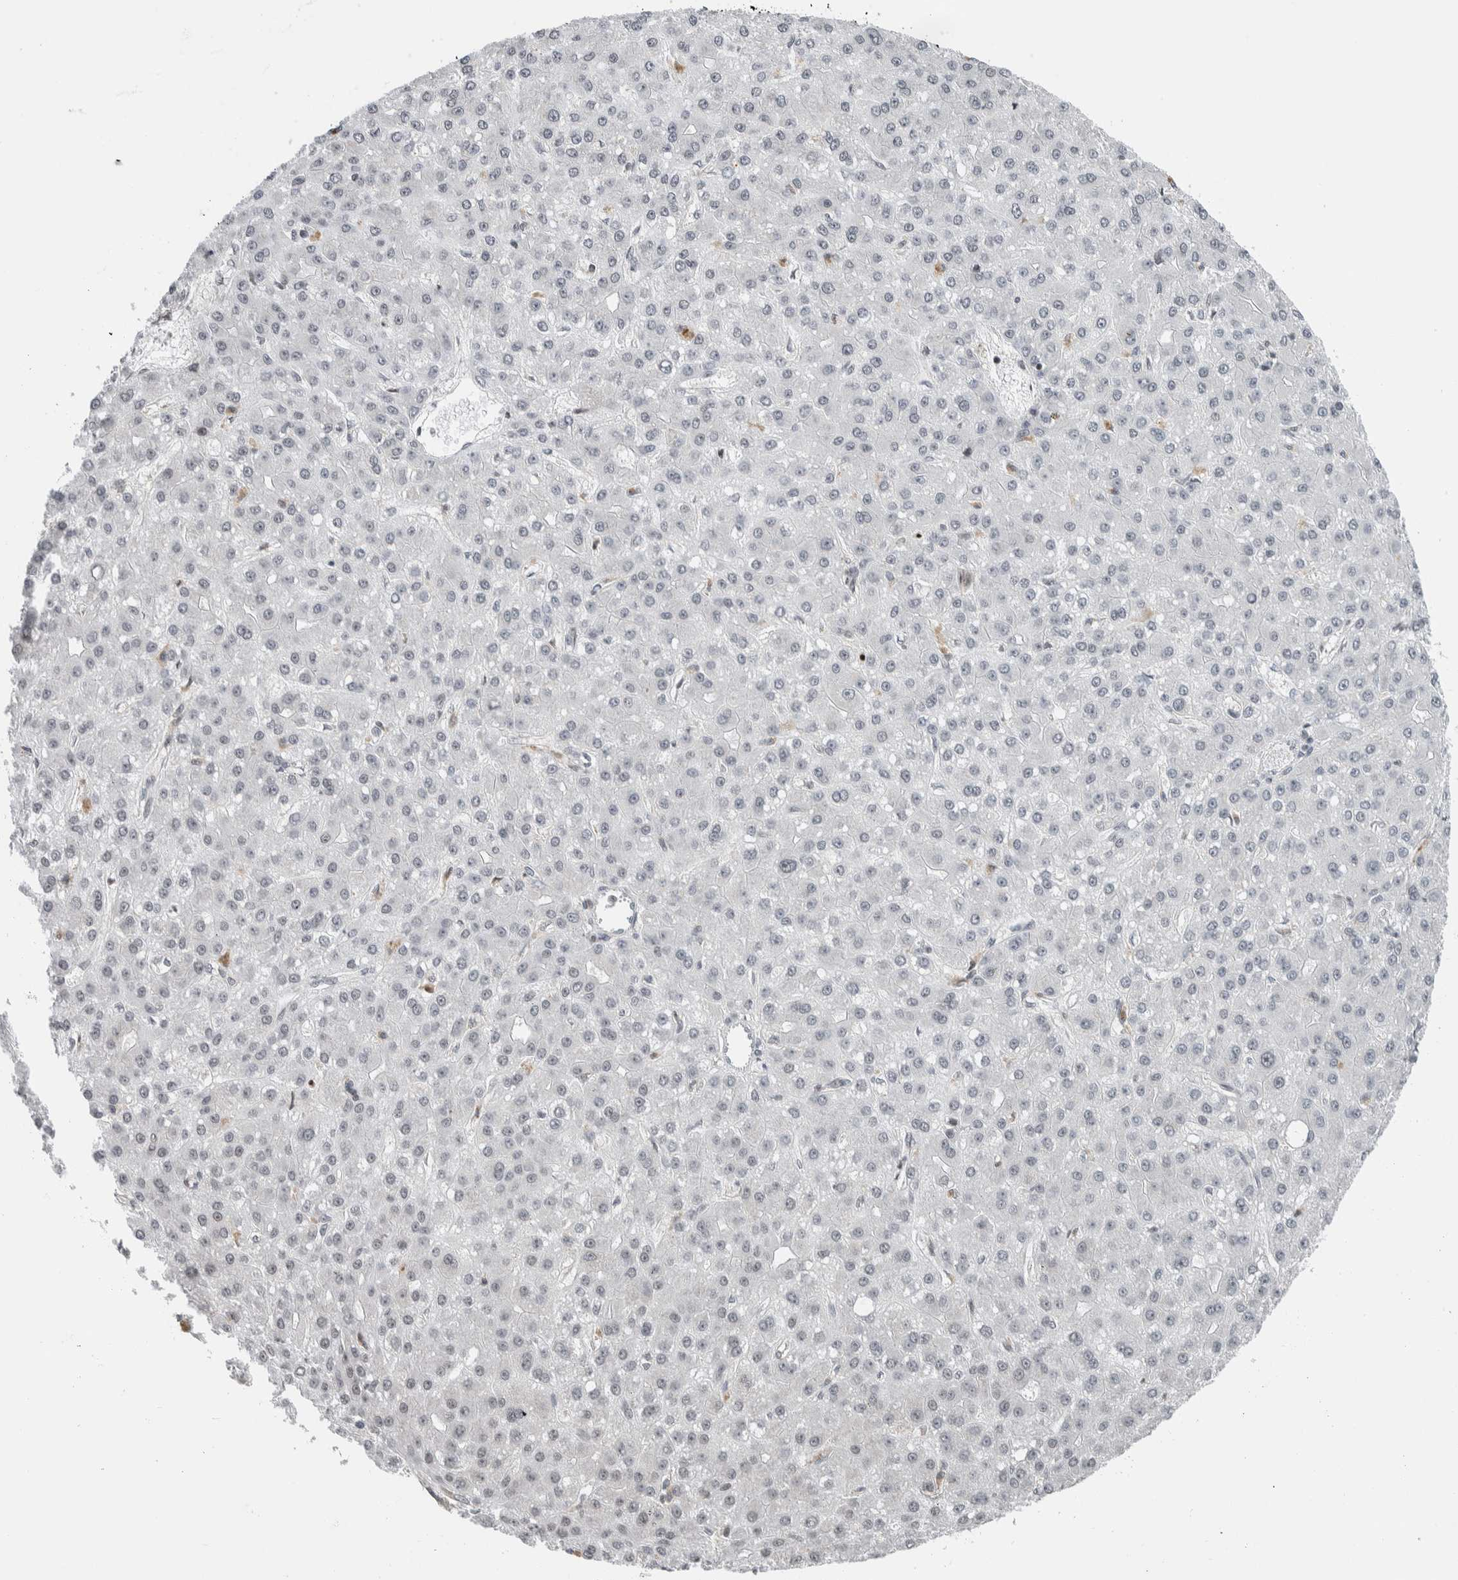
{"staining": {"intensity": "negative", "quantity": "none", "location": "none"}, "tissue": "liver cancer", "cell_type": "Tumor cells", "image_type": "cancer", "snomed": [{"axis": "morphology", "description": "Carcinoma, Hepatocellular, NOS"}, {"axis": "topography", "description": "Liver"}], "caption": "Tumor cells show no significant expression in liver hepatocellular carcinoma.", "gene": "NPLOC4", "patient": {"sex": "male", "age": 67}}